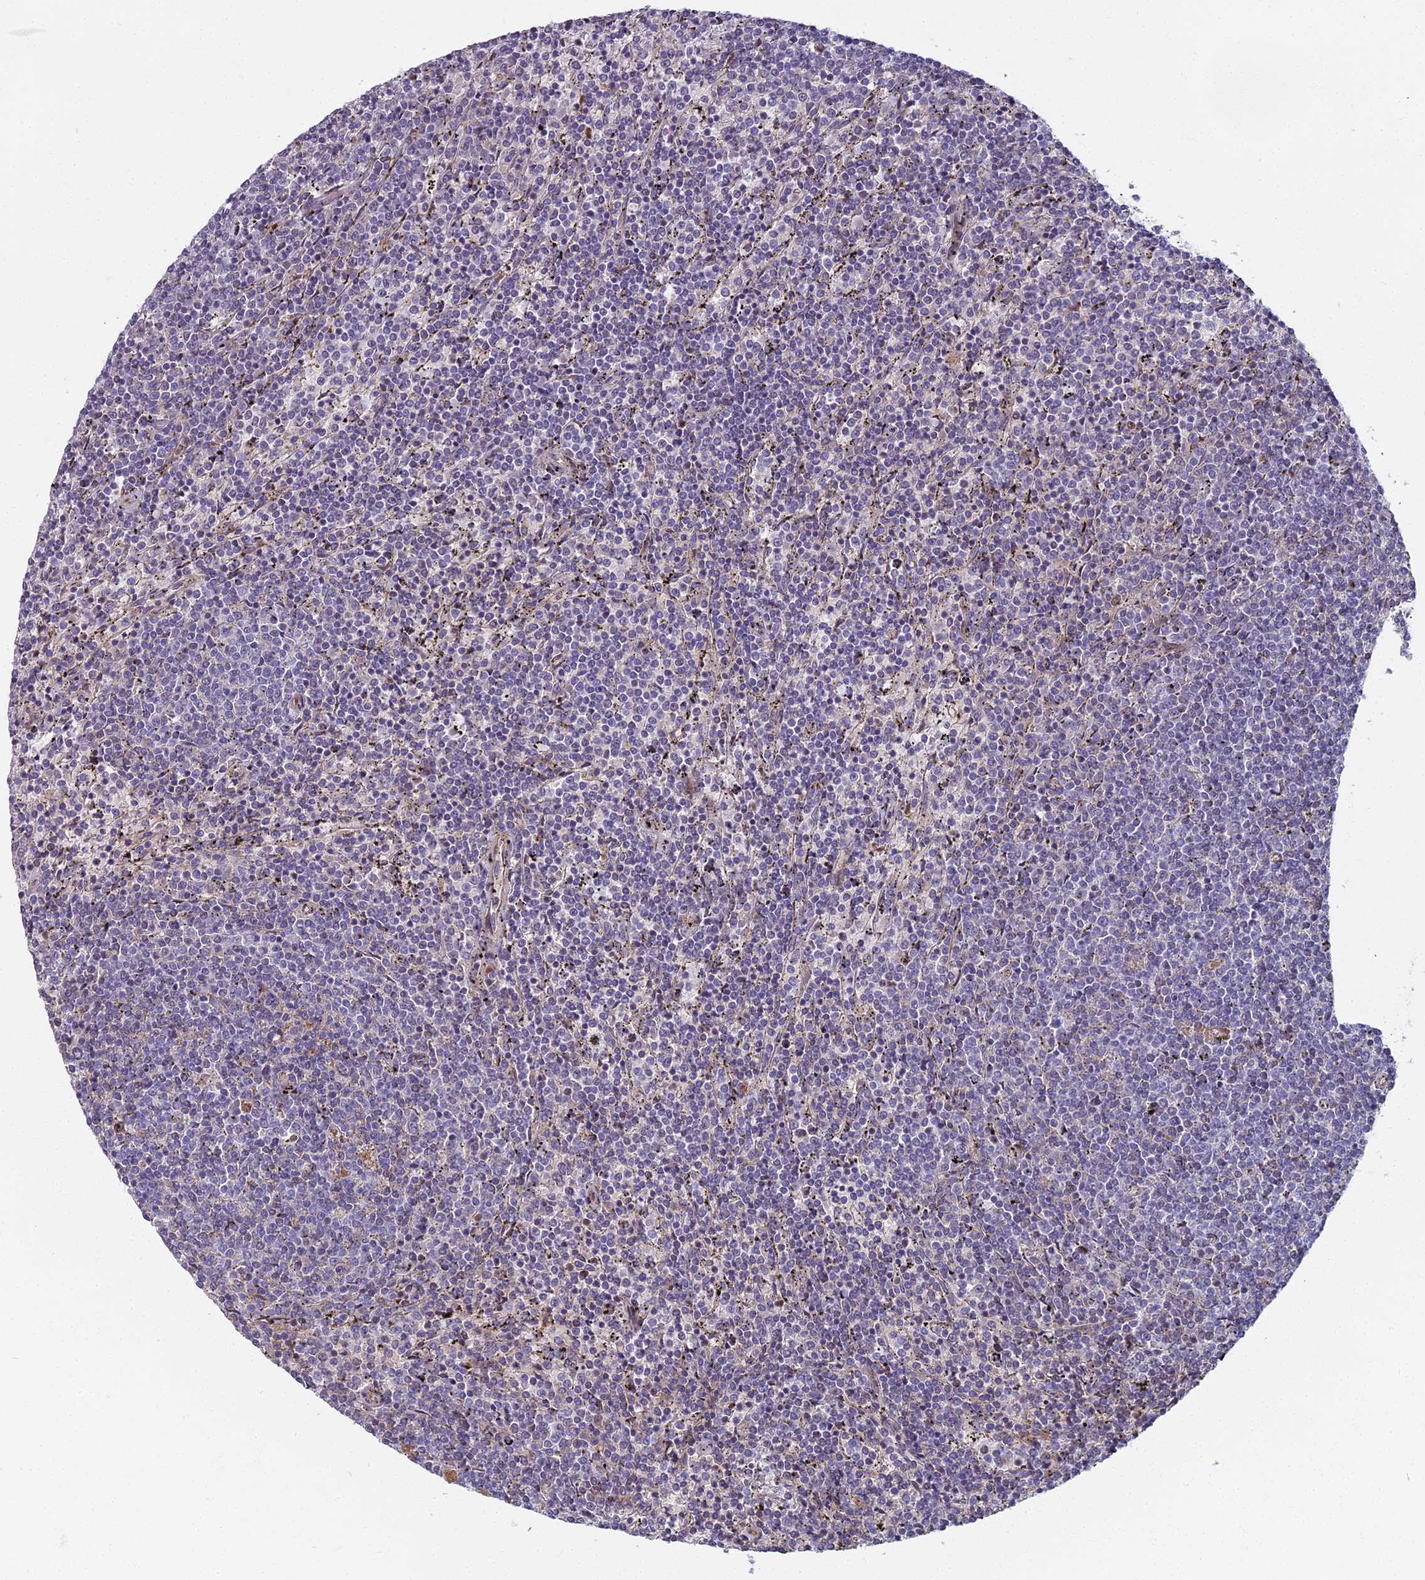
{"staining": {"intensity": "negative", "quantity": "none", "location": "none"}, "tissue": "lymphoma", "cell_type": "Tumor cells", "image_type": "cancer", "snomed": [{"axis": "morphology", "description": "Malignant lymphoma, non-Hodgkin's type, Low grade"}, {"axis": "topography", "description": "Spleen"}], "caption": "This histopathology image is of low-grade malignant lymphoma, non-Hodgkin's type stained with immunohistochemistry to label a protein in brown with the nuclei are counter-stained blue. There is no staining in tumor cells.", "gene": "ARL15", "patient": {"sex": "female", "age": 50}}